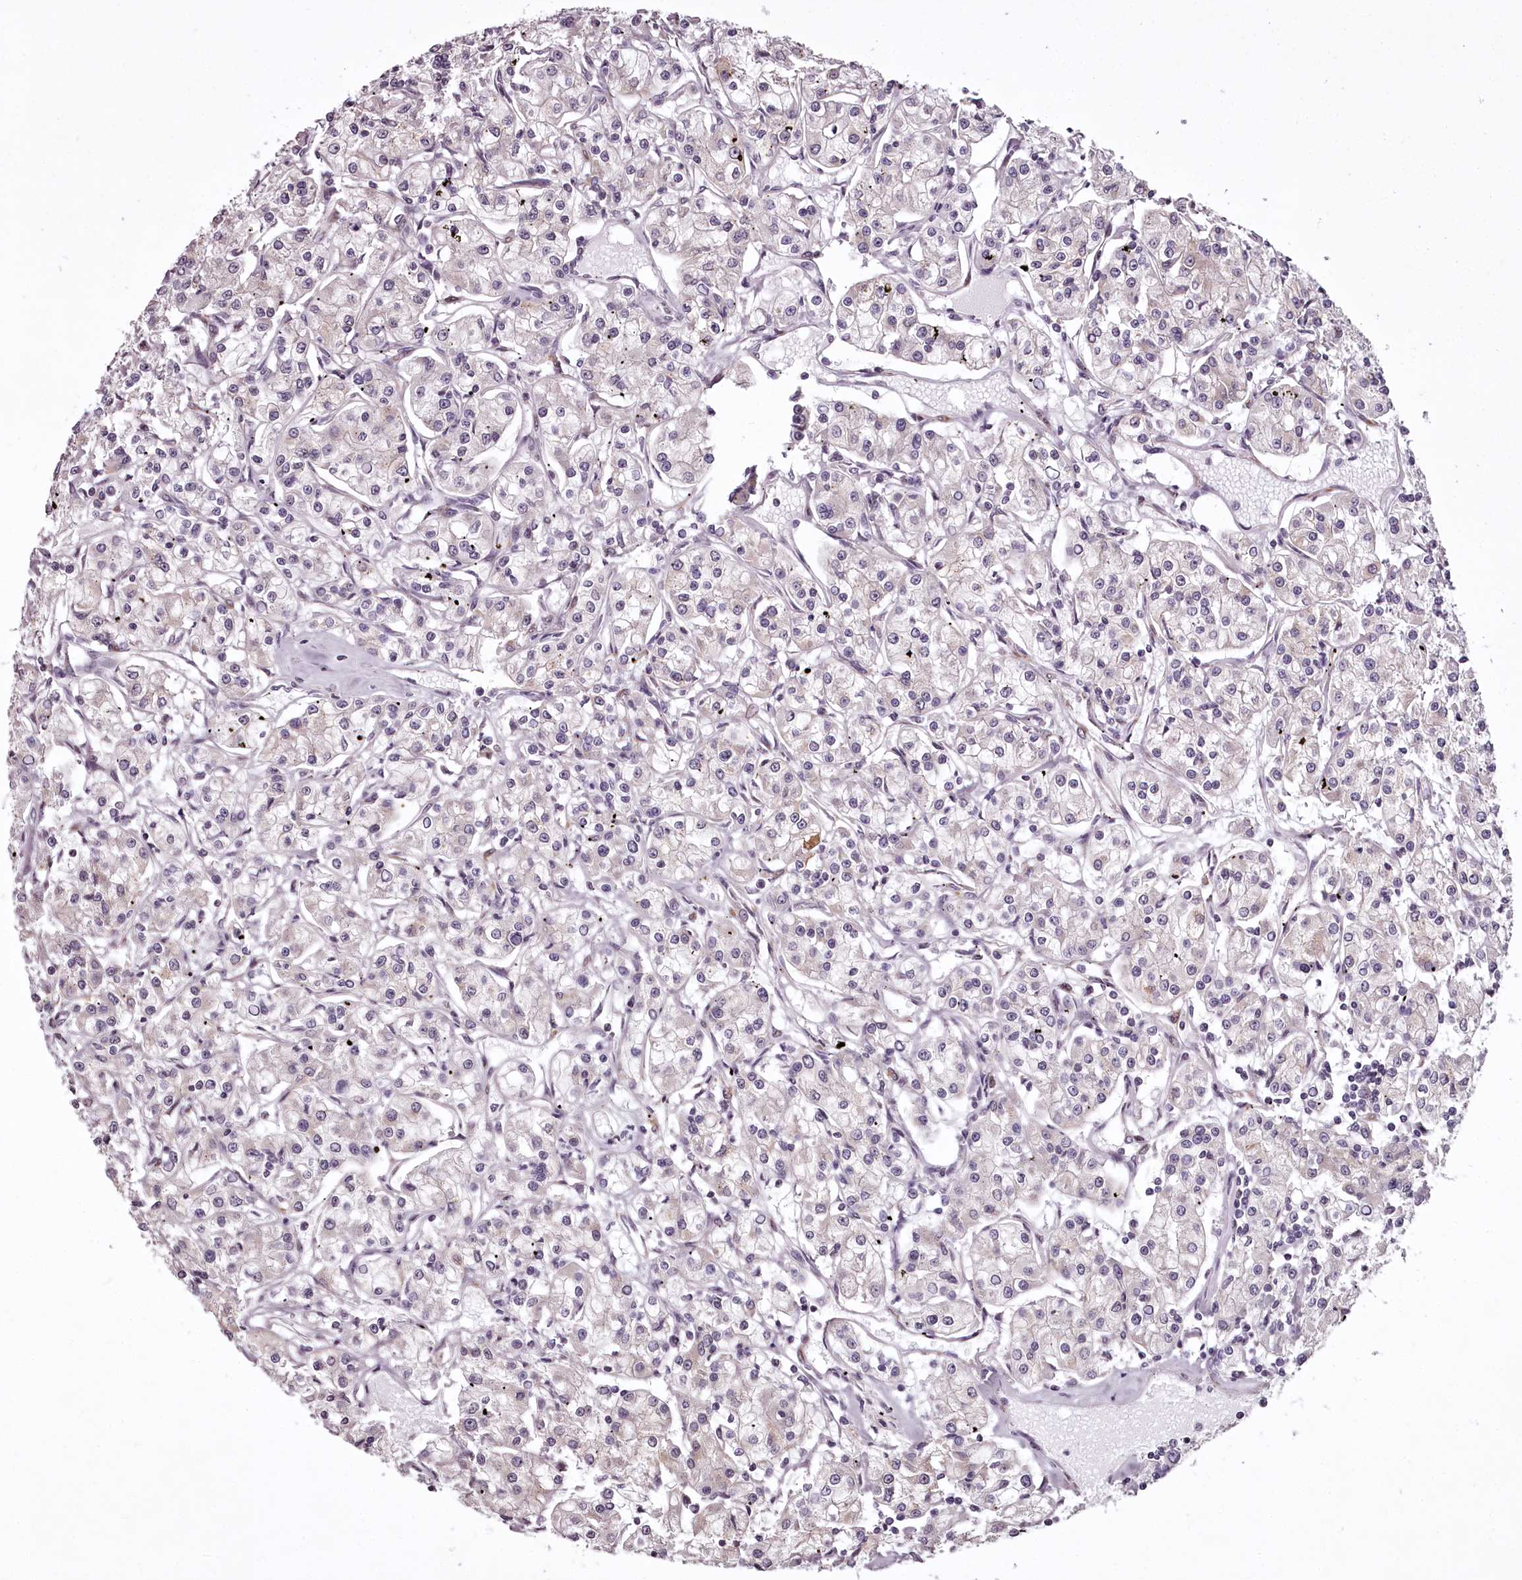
{"staining": {"intensity": "negative", "quantity": "none", "location": "none"}, "tissue": "renal cancer", "cell_type": "Tumor cells", "image_type": "cancer", "snomed": [{"axis": "morphology", "description": "Adenocarcinoma, NOS"}, {"axis": "topography", "description": "Kidney"}], "caption": "The immunohistochemistry (IHC) micrograph has no significant staining in tumor cells of renal adenocarcinoma tissue. The staining was performed using DAB to visualize the protein expression in brown, while the nuclei were stained in blue with hematoxylin (Magnification: 20x).", "gene": "CCDC92", "patient": {"sex": "female", "age": 59}}